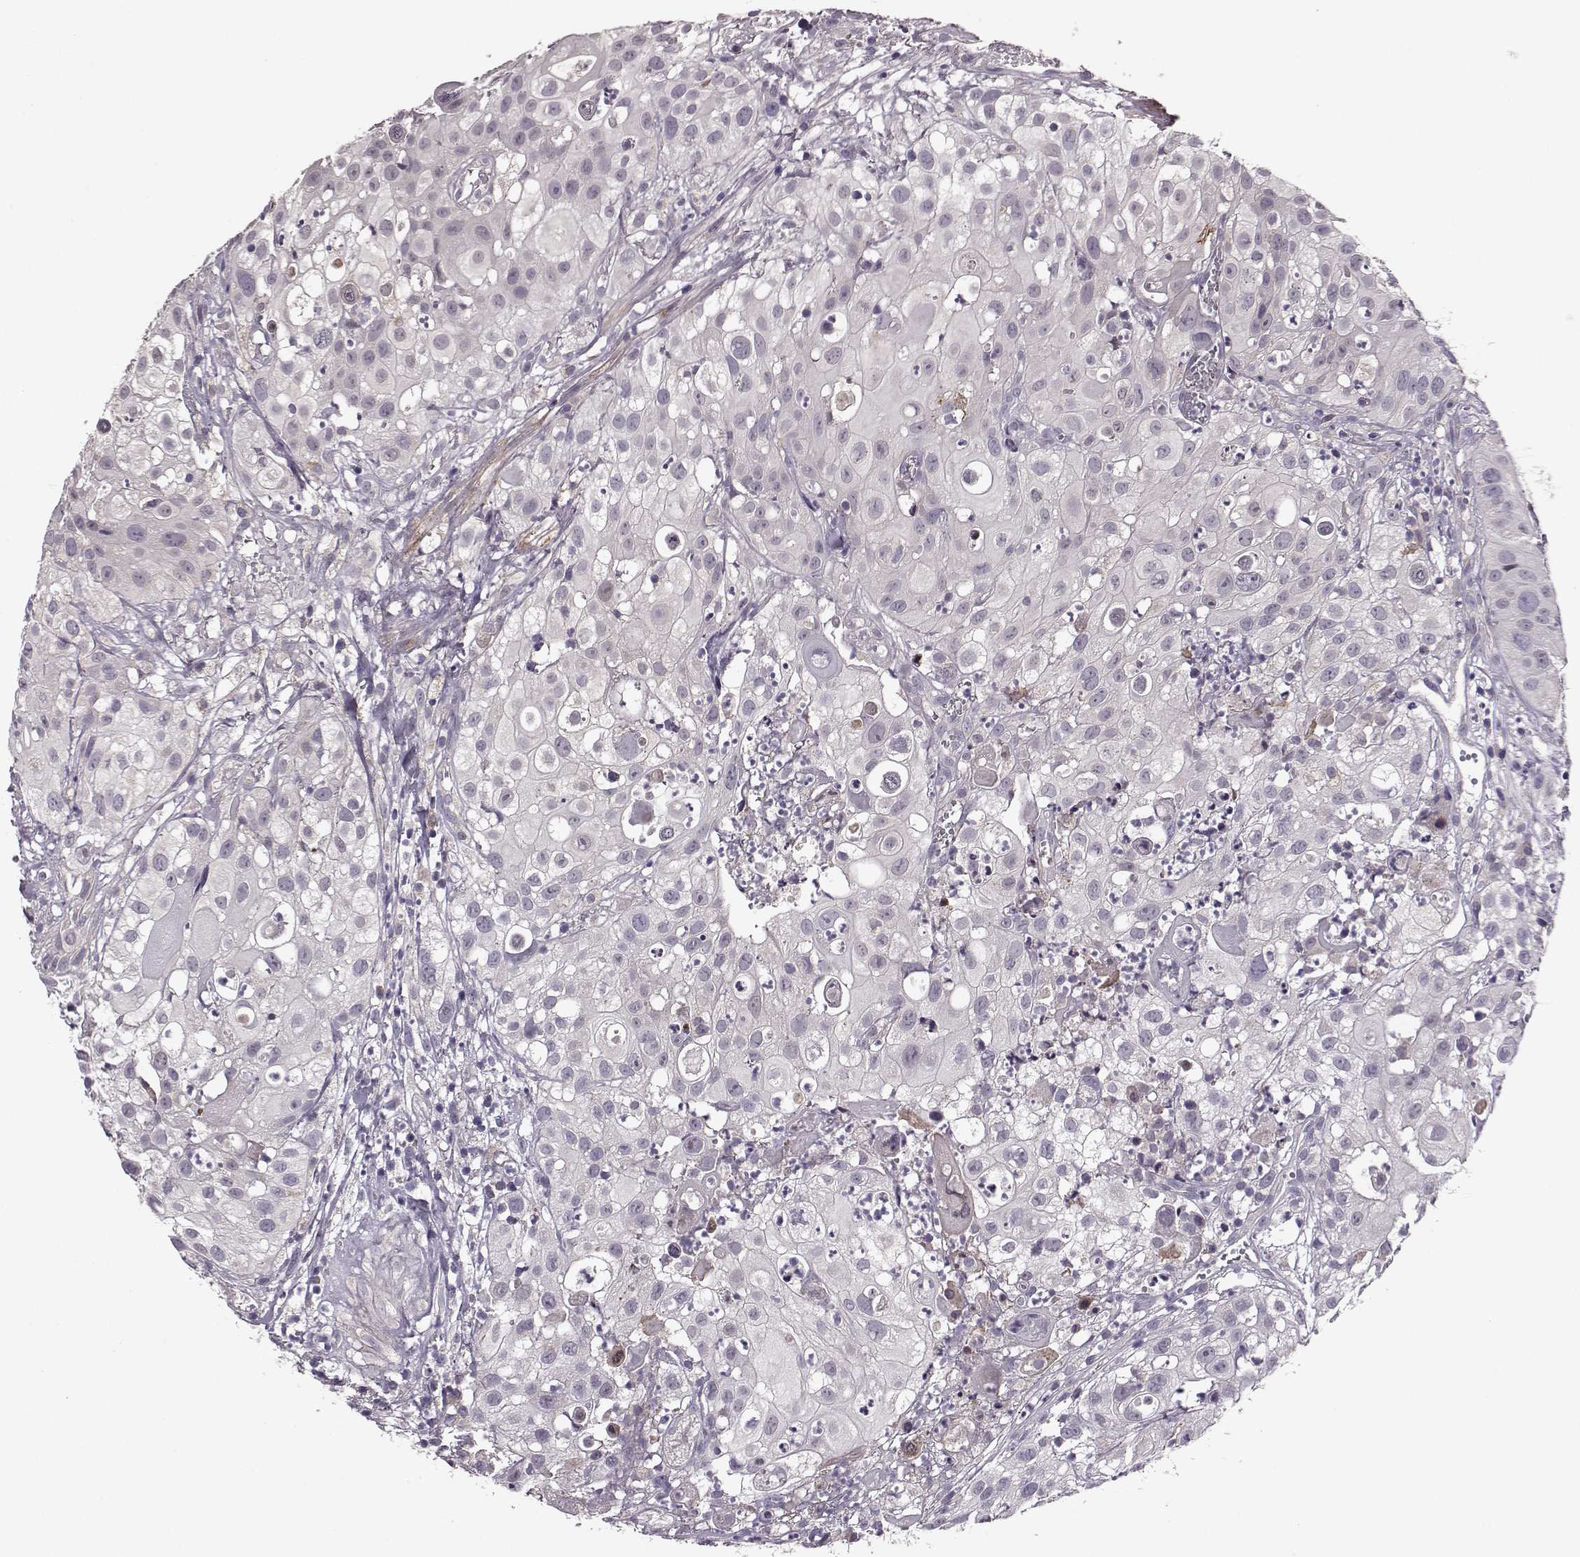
{"staining": {"intensity": "weak", "quantity": "<25%", "location": "cytoplasmic/membranous"}, "tissue": "urothelial cancer", "cell_type": "Tumor cells", "image_type": "cancer", "snomed": [{"axis": "morphology", "description": "Urothelial carcinoma, High grade"}, {"axis": "topography", "description": "Urinary bladder"}], "caption": "High magnification brightfield microscopy of urothelial cancer stained with DAB (brown) and counterstained with hematoxylin (blue): tumor cells show no significant positivity. (Stains: DAB IHC with hematoxylin counter stain, Microscopy: brightfield microscopy at high magnification).", "gene": "PUDP", "patient": {"sex": "female", "age": 79}}